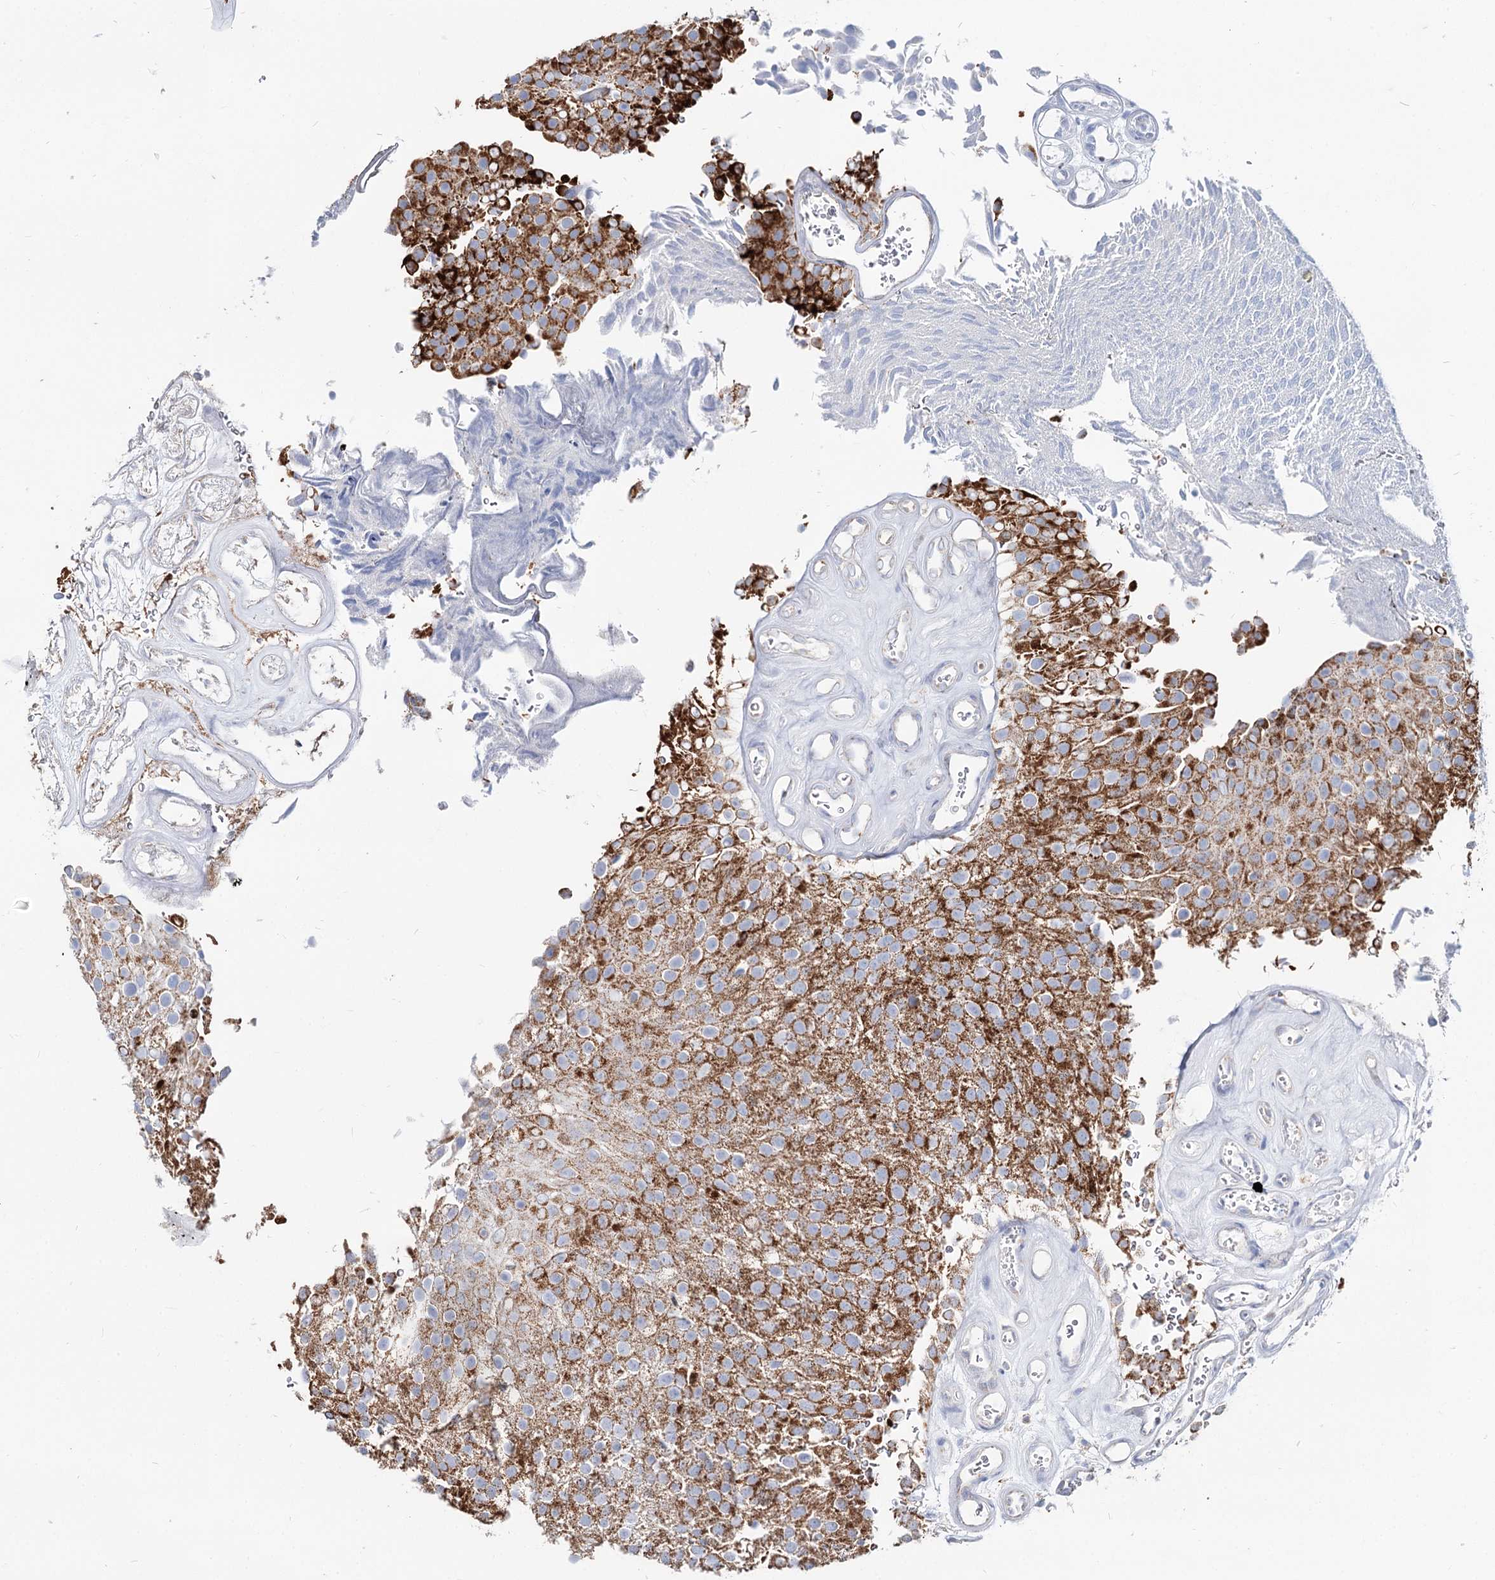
{"staining": {"intensity": "strong", "quantity": "25%-75%", "location": "cytoplasmic/membranous"}, "tissue": "urothelial cancer", "cell_type": "Tumor cells", "image_type": "cancer", "snomed": [{"axis": "morphology", "description": "Urothelial carcinoma, Low grade"}, {"axis": "topography", "description": "Urinary bladder"}], "caption": "Urothelial carcinoma (low-grade) stained with a brown dye demonstrates strong cytoplasmic/membranous positive expression in about 25%-75% of tumor cells.", "gene": "MCCC2", "patient": {"sex": "male", "age": 78}}